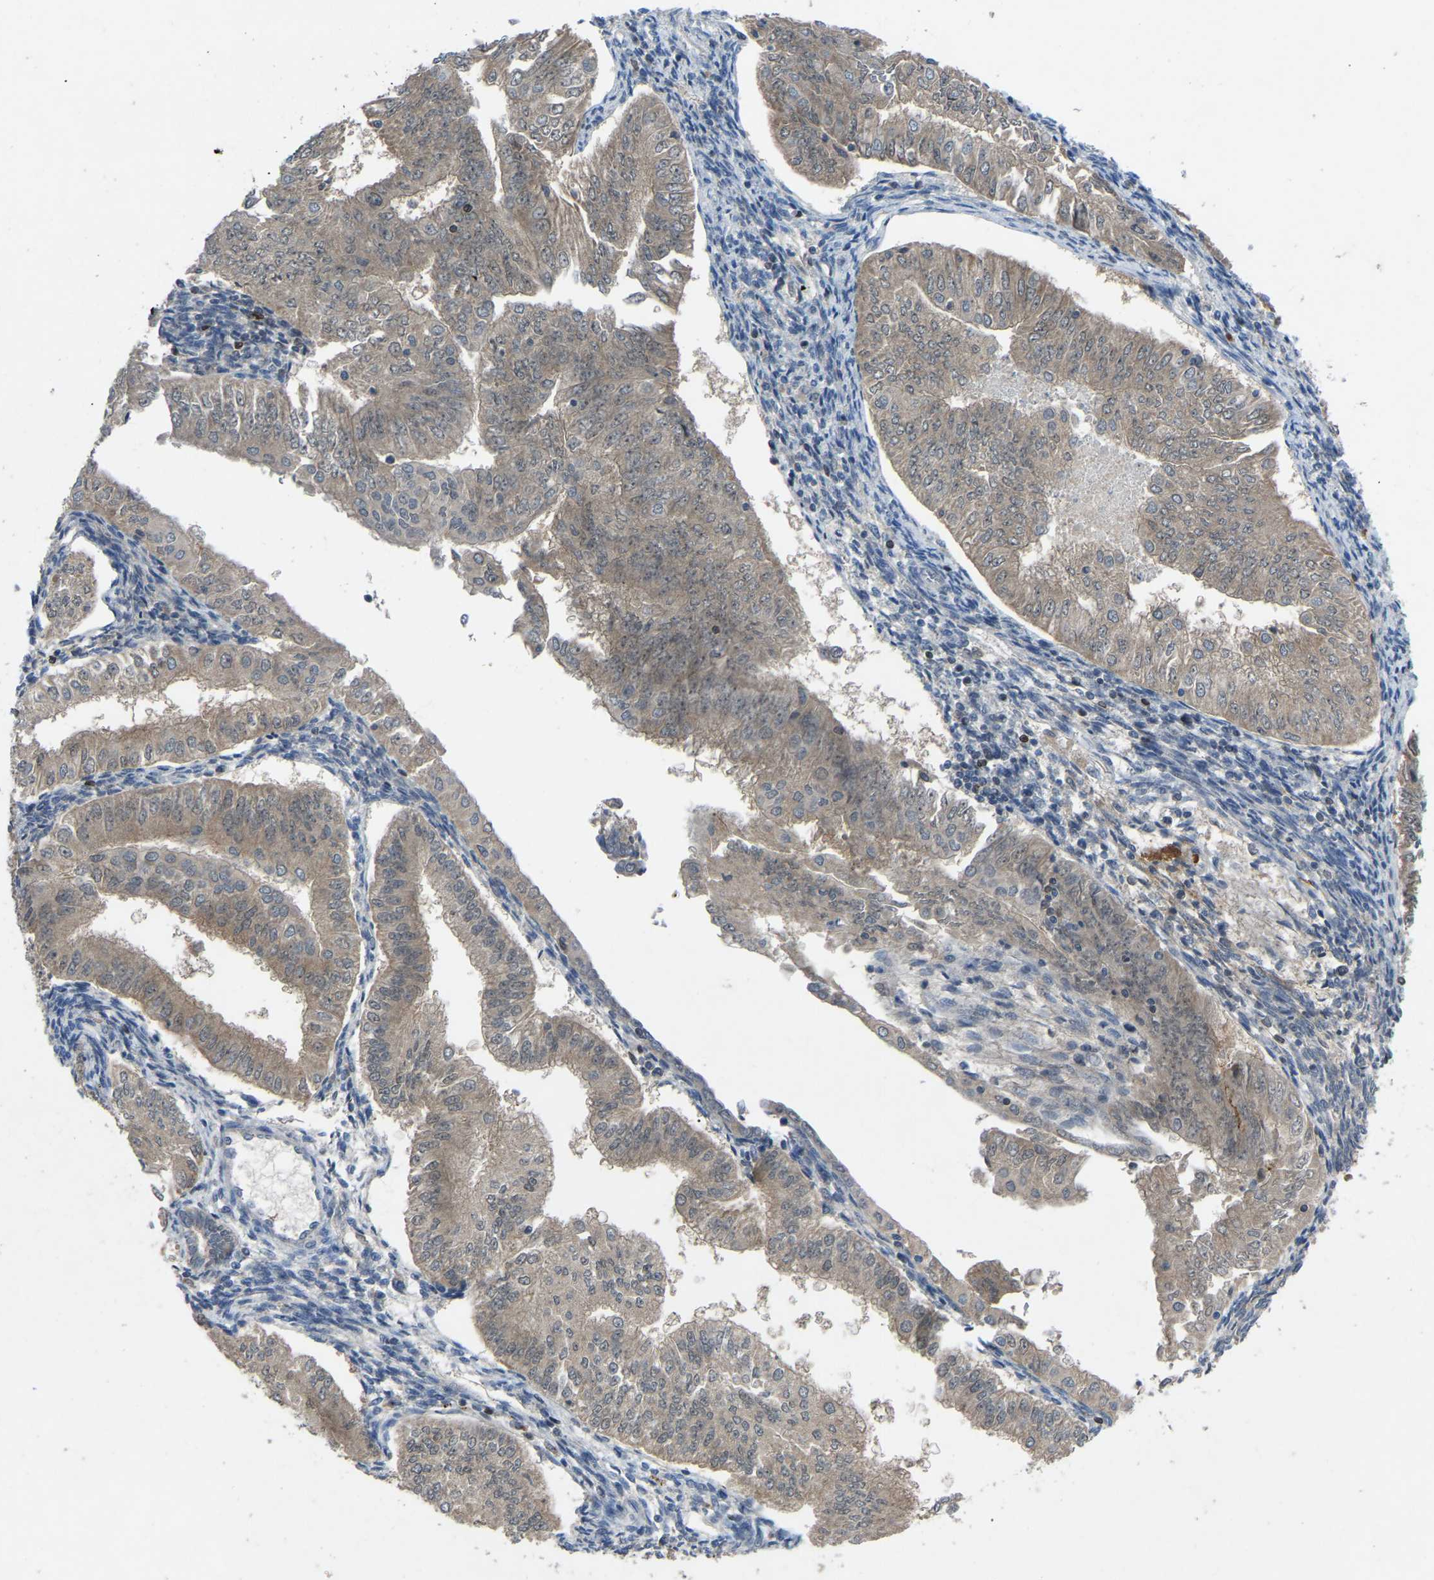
{"staining": {"intensity": "weak", "quantity": ">75%", "location": "cytoplasmic/membranous"}, "tissue": "endometrial cancer", "cell_type": "Tumor cells", "image_type": "cancer", "snomed": [{"axis": "morphology", "description": "Normal tissue, NOS"}, {"axis": "morphology", "description": "Adenocarcinoma, NOS"}, {"axis": "topography", "description": "Endometrium"}], "caption": "Approximately >75% of tumor cells in adenocarcinoma (endometrial) demonstrate weak cytoplasmic/membranous protein staining as visualized by brown immunohistochemical staining.", "gene": "FHIT", "patient": {"sex": "female", "age": 53}}